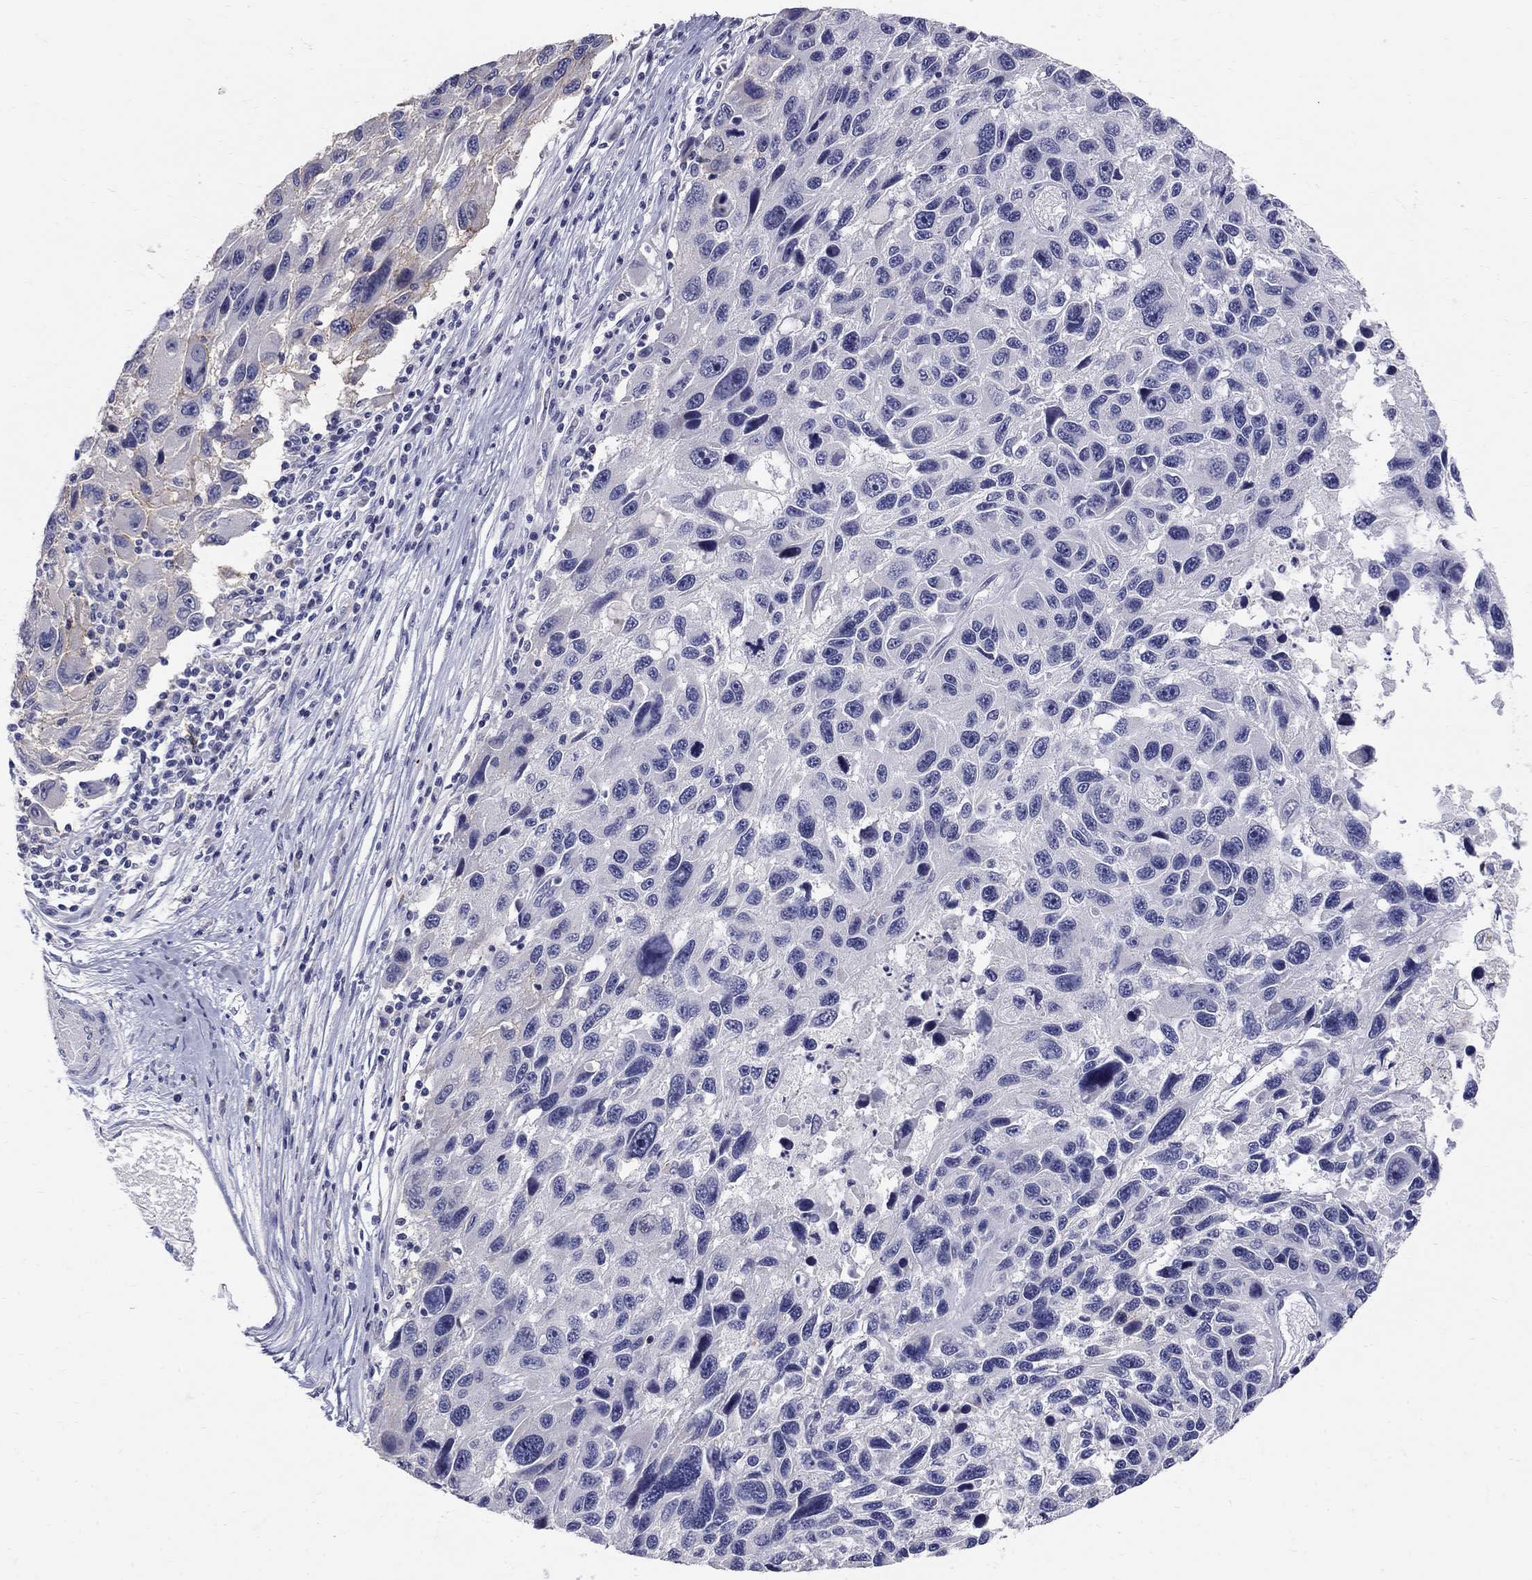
{"staining": {"intensity": "negative", "quantity": "none", "location": "none"}, "tissue": "melanoma", "cell_type": "Tumor cells", "image_type": "cancer", "snomed": [{"axis": "morphology", "description": "Malignant melanoma, NOS"}, {"axis": "topography", "description": "Skin"}], "caption": "Immunohistochemistry micrograph of melanoma stained for a protein (brown), which shows no staining in tumor cells.", "gene": "TP53TG5", "patient": {"sex": "male", "age": 53}}